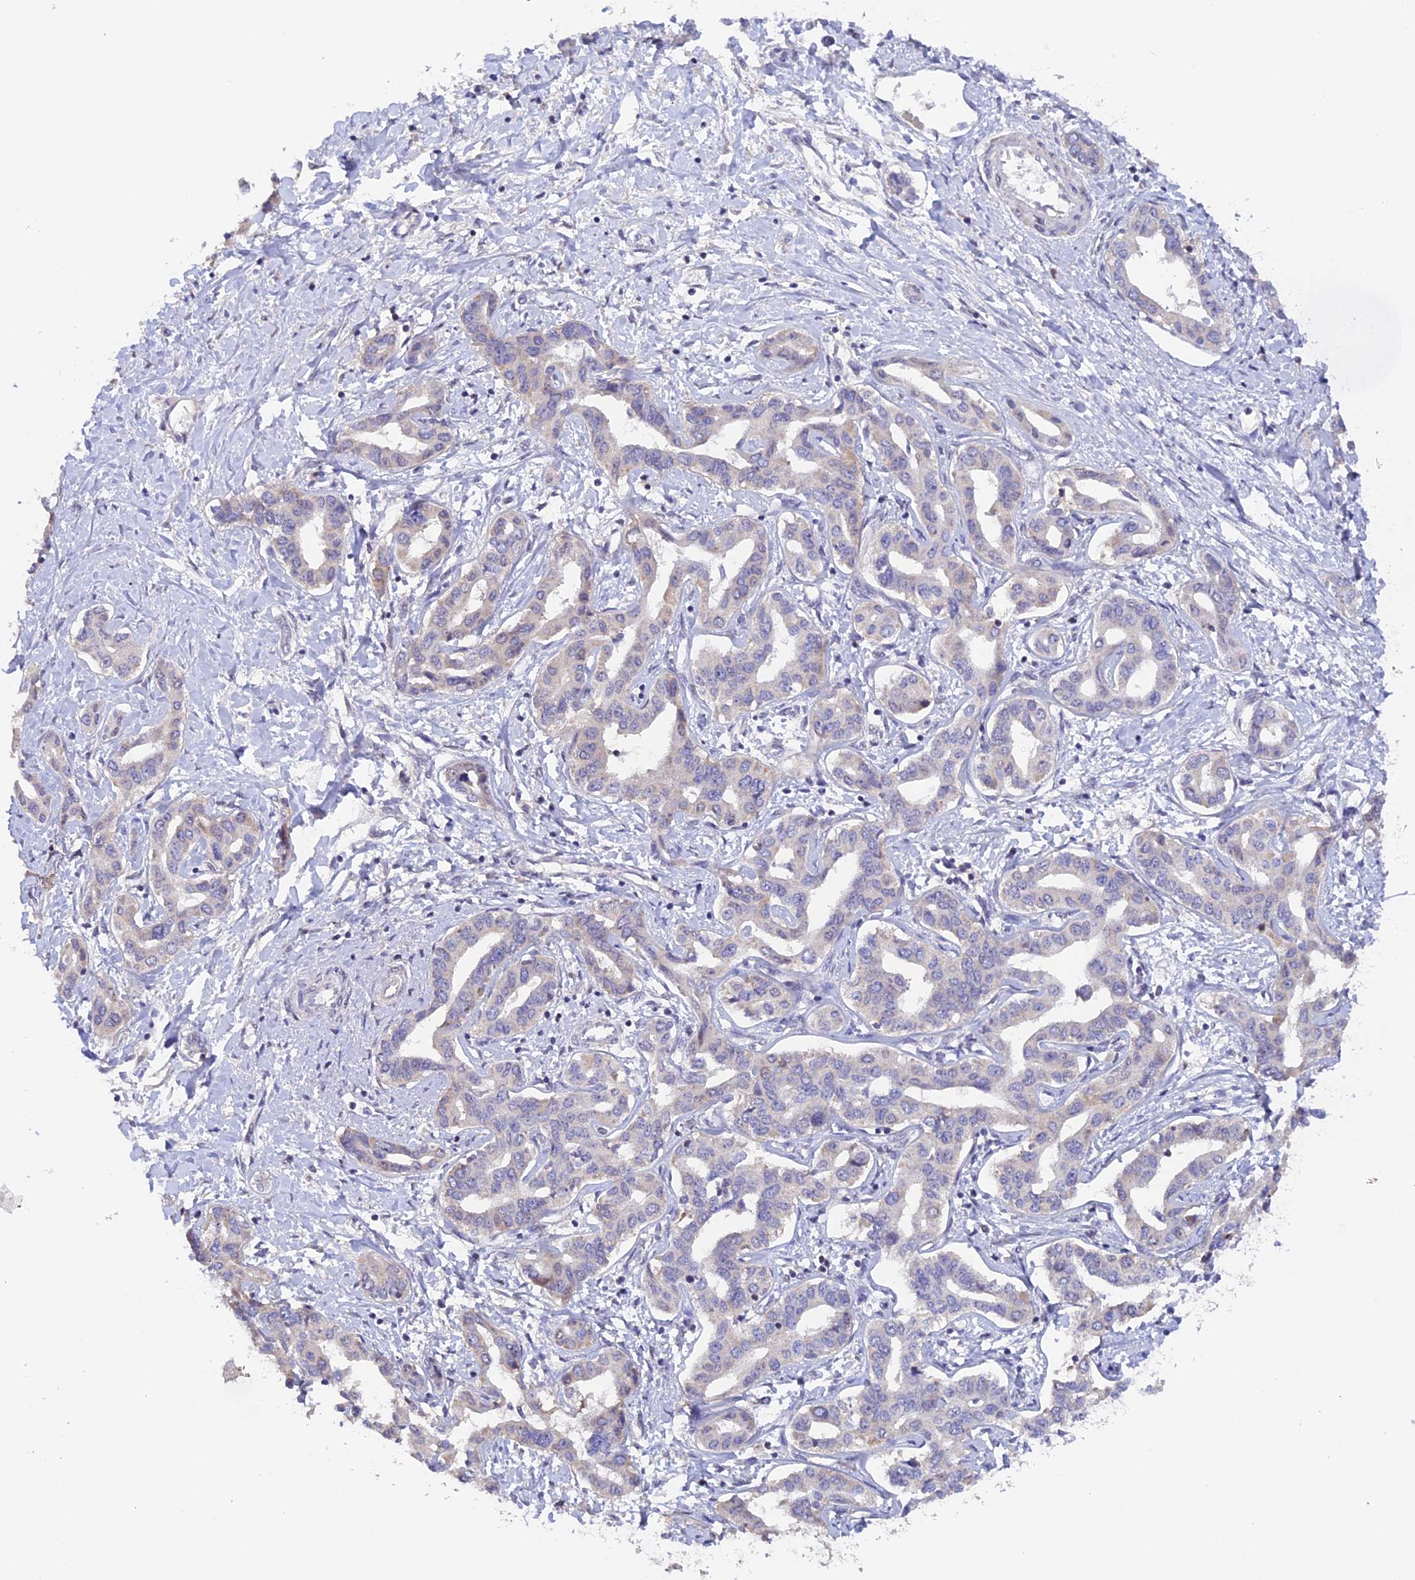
{"staining": {"intensity": "negative", "quantity": "none", "location": "none"}, "tissue": "liver cancer", "cell_type": "Tumor cells", "image_type": "cancer", "snomed": [{"axis": "morphology", "description": "Cholangiocarcinoma"}, {"axis": "topography", "description": "Liver"}], "caption": "Tumor cells are negative for protein expression in human liver cancer.", "gene": "RFC5", "patient": {"sex": "male", "age": 59}}